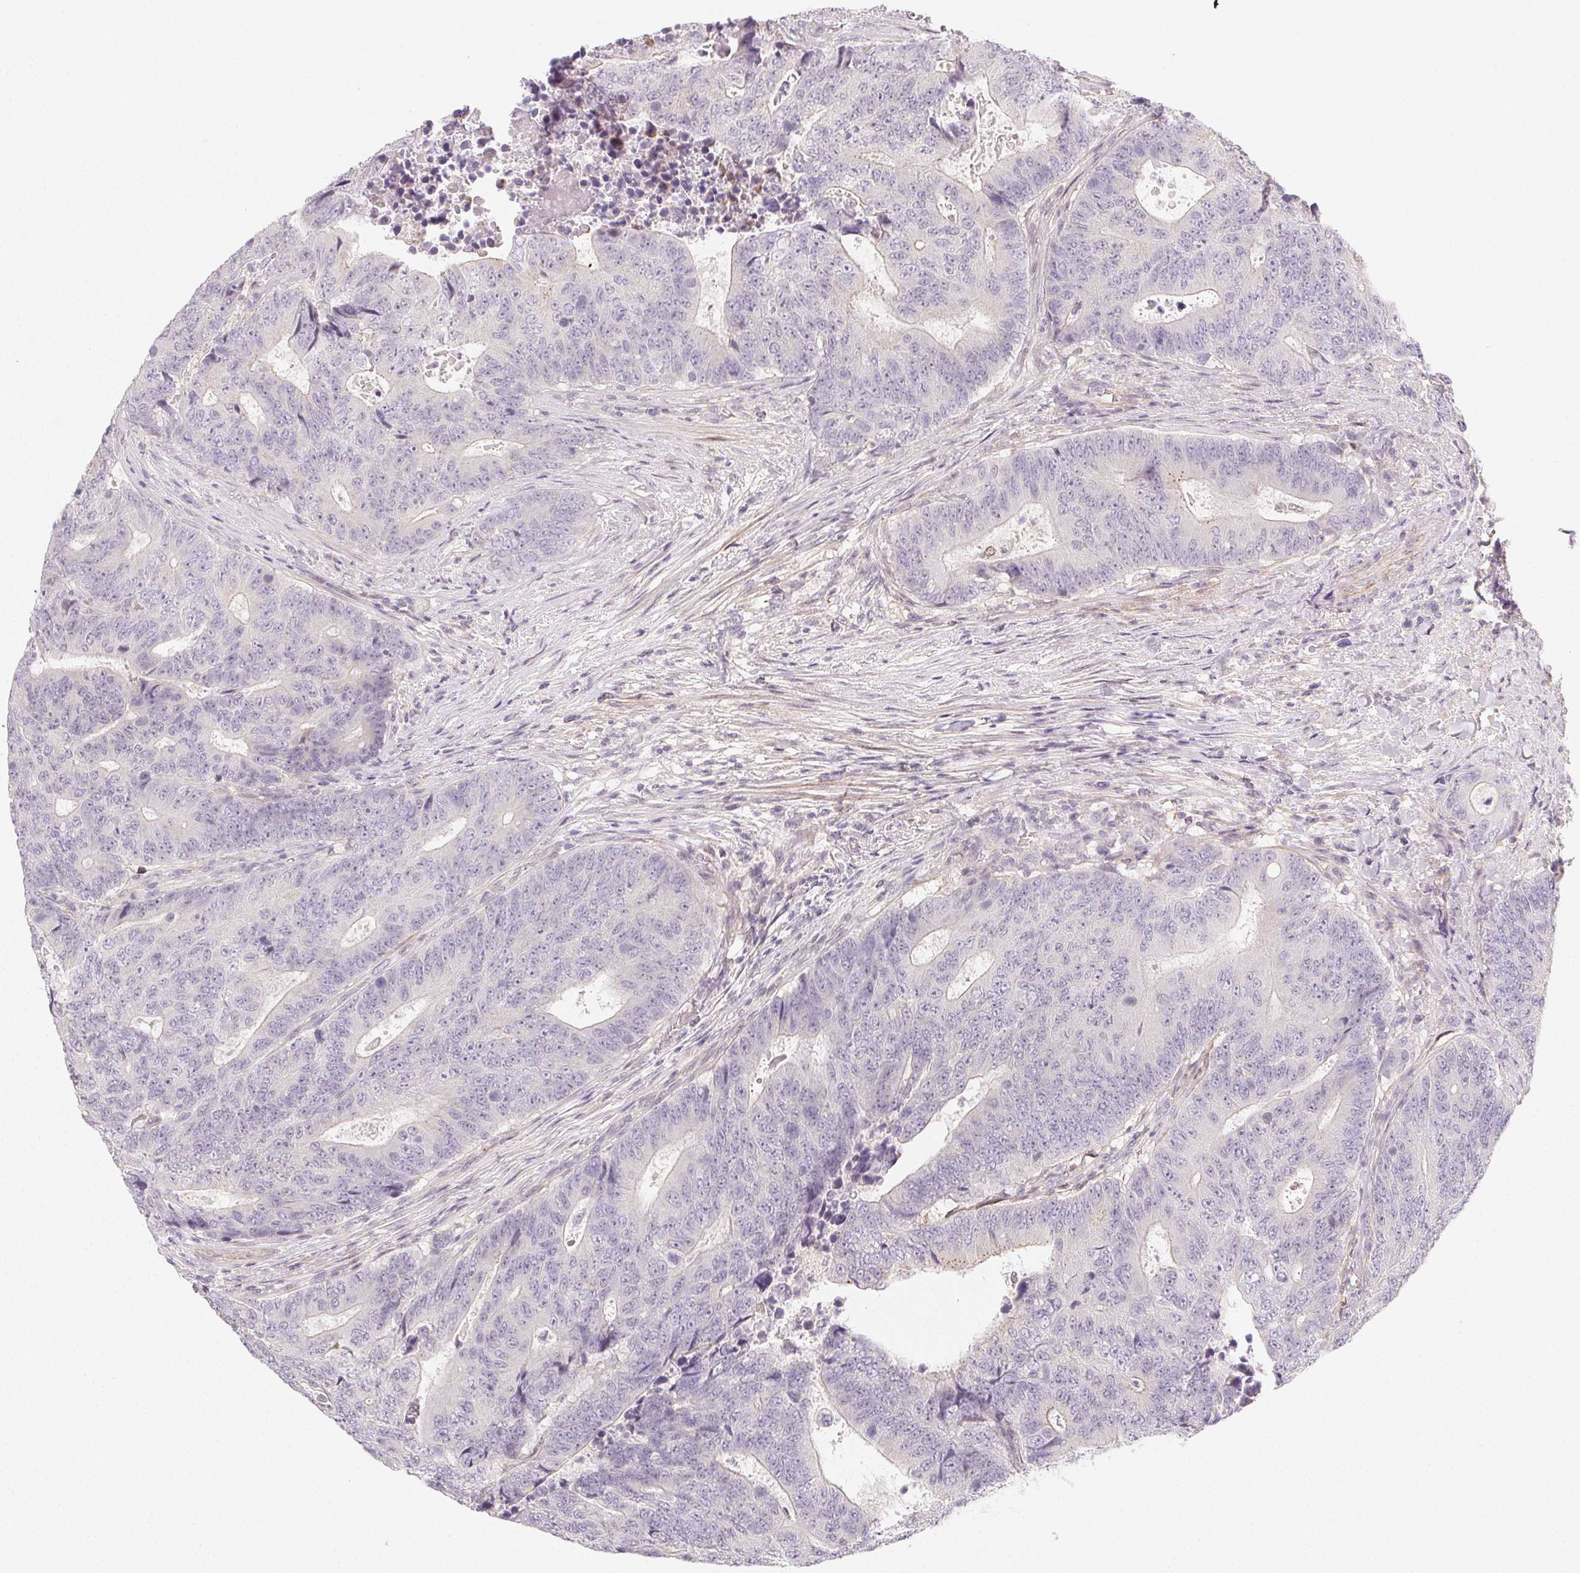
{"staining": {"intensity": "negative", "quantity": "none", "location": "none"}, "tissue": "colorectal cancer", "cell_type": "Tumor cells", "image_type": "cancer", "snomed": [{"axis": "morphology", "description": "Adenocarcinoma, NOS"}, {"axis": "topography", "description": "Colon"}], "caption": "Colorectal cancer (adenocarcinoma) stained for a protein using immunohistochemistry reveals no staining tumor cells.", "gene": "LRRC23", "patient": {"sex": "female", "age": 48}}